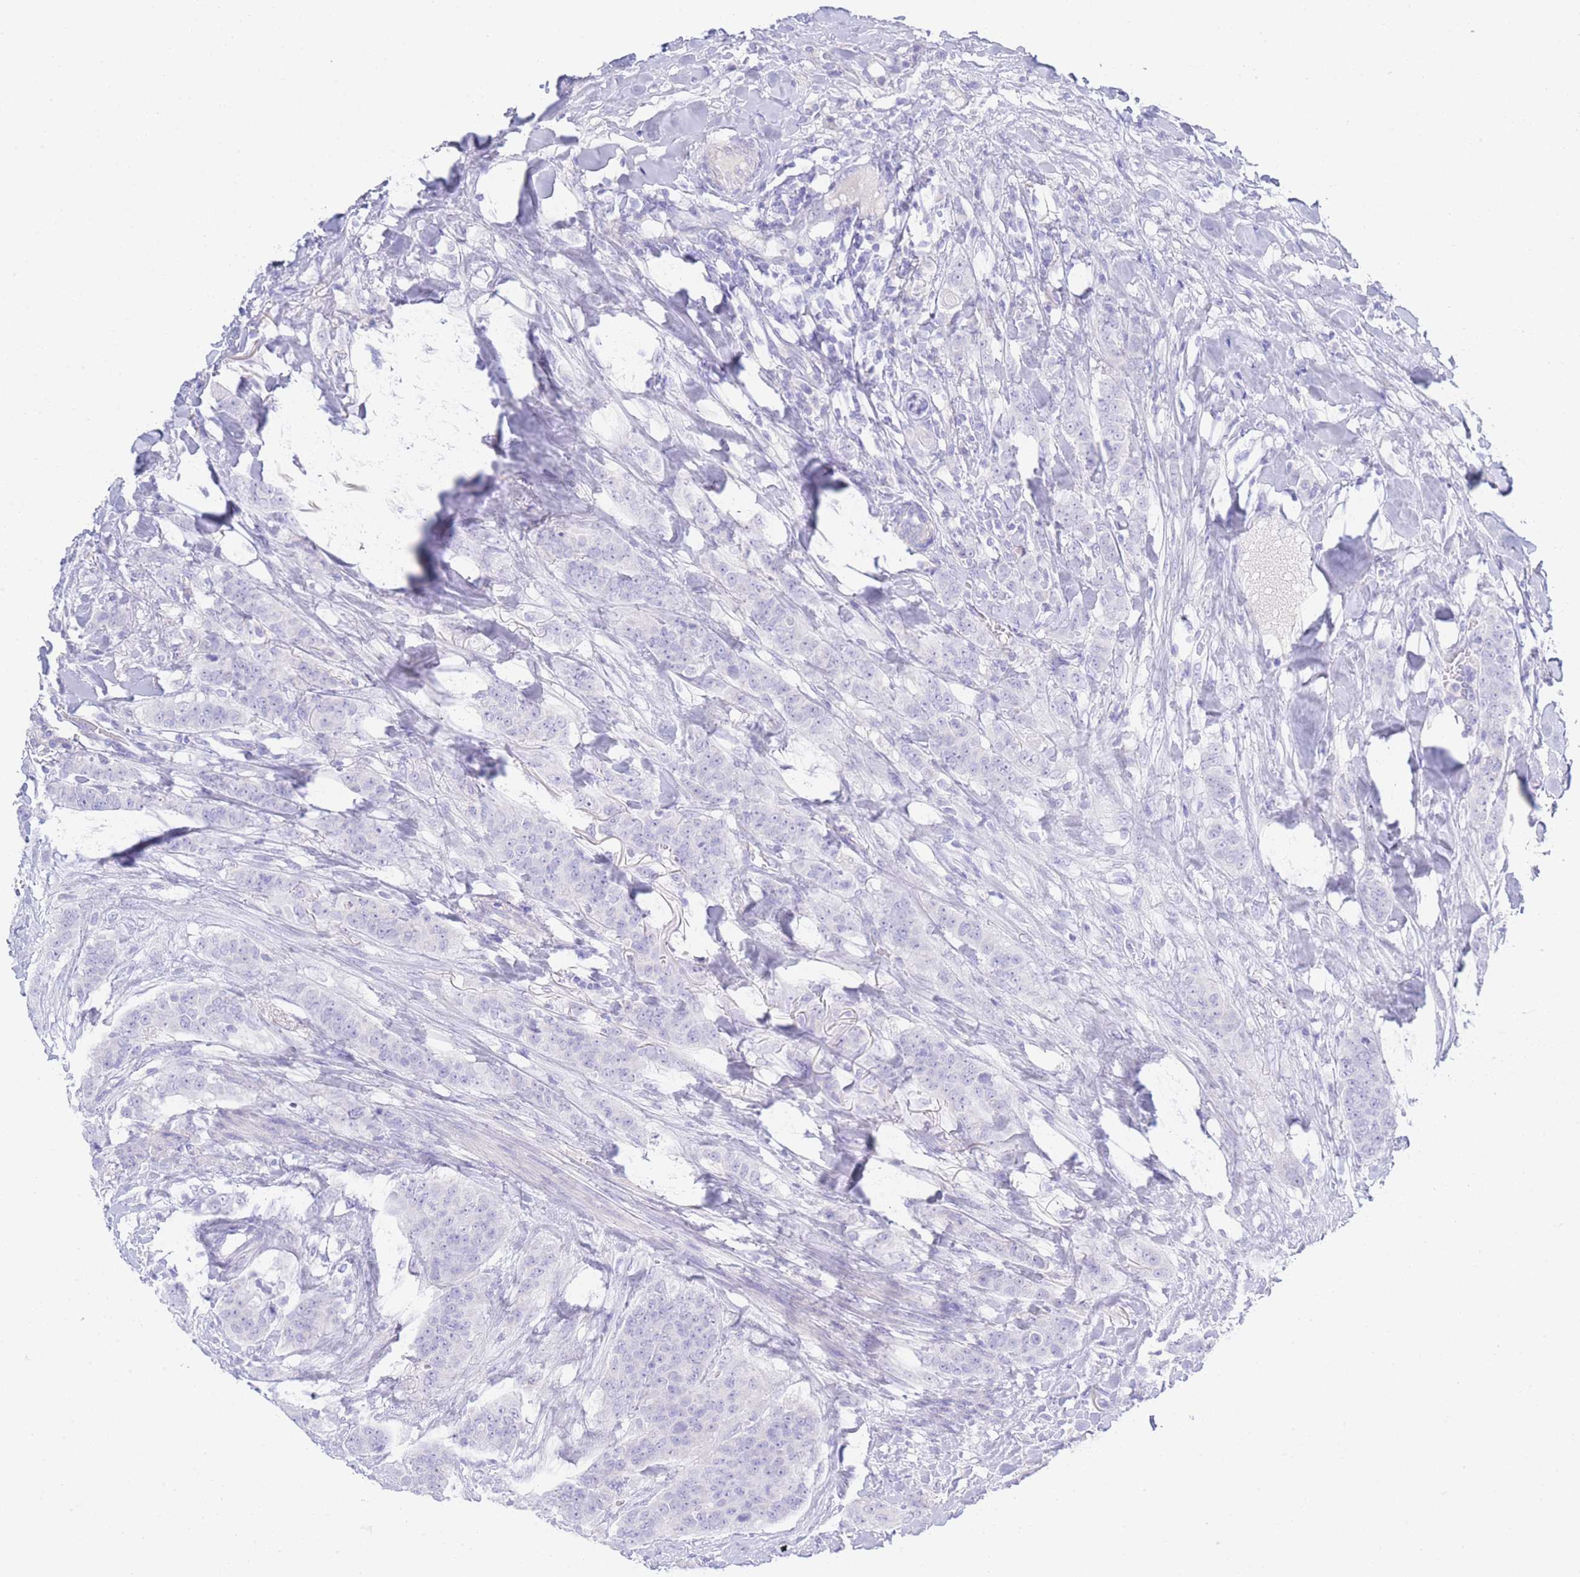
{"staining": {"intensity": "negative", "quantity": "none", "location": "none"}, "tissue": "breast cancer", "cell_type": "Tumor cells", "image_type": "cancer", "snomed": [{"axis": "morphology", "description": "Duct carcinoma"}, {"axis": "topography", "description": "Breast"}], "caption": "A photomicrograph of human intraductal carcinoma (breast) is negative for staining in tumor cells. (Stains: DAB immunohistochemistry (IHC) with hematoxylin counter stain, Microscopy: brightfield microscopy at high magnification).", "gene": "LRRC37A", "patient": {"sex": "female", "age": 40}}